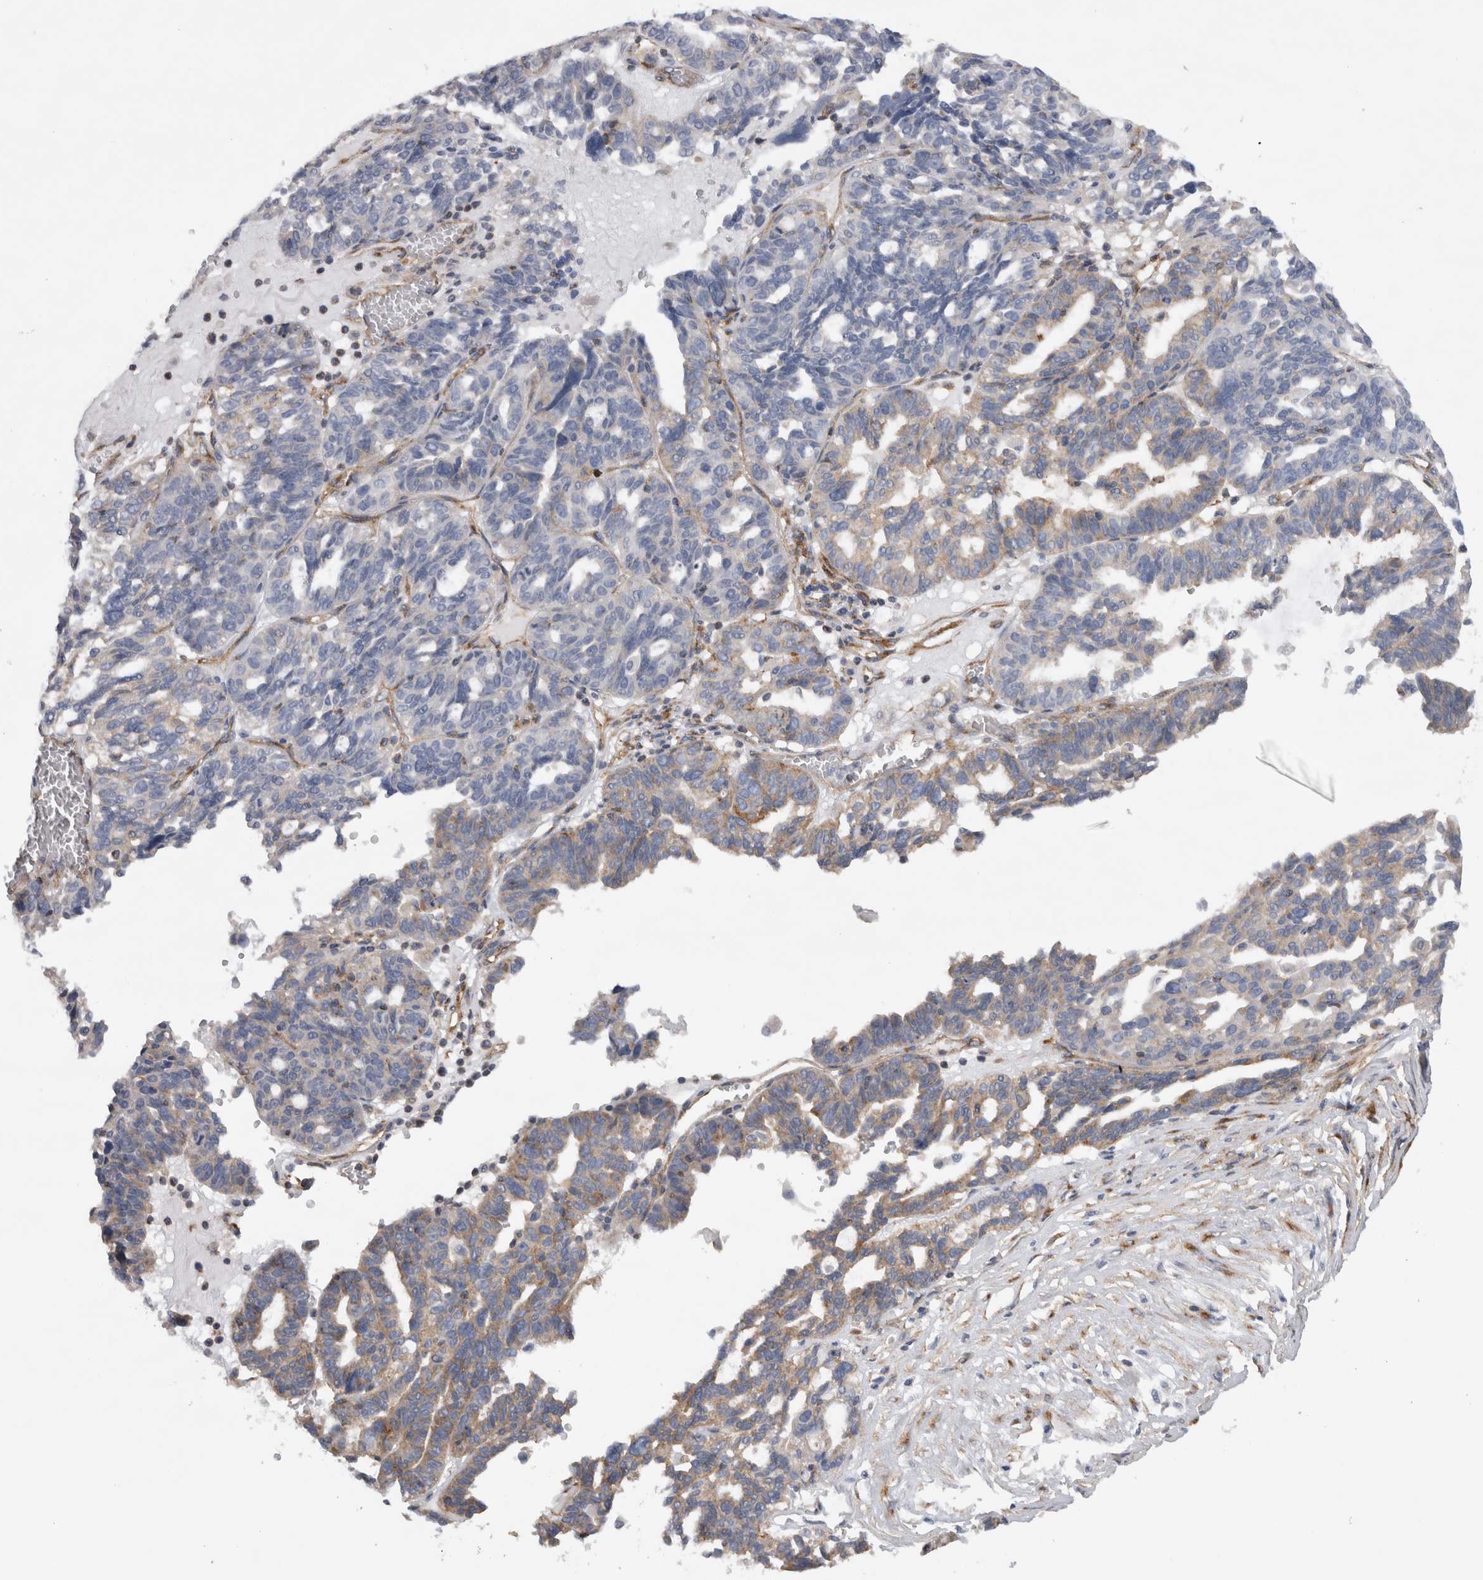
{"staining": {"intensity": "weak", "quantity": "25%-75%", "location": "cytoplasmic/membranous"}, "tissue": "ovarian cancer", "cell_type": "Tumor cells", "image_type": "cancer", "snomed": [{"axis": "morphology", "description": "Cystadenocarcinoma, serous, NOS"}, {"axis": "topography", "description": "Ovary"}], "caption": "Ovarian serous cystadenocarcinoma tissue displays weak cytoplasmic/membranous expression in about 25%-75% of tumor cells, visualized by immunohistochemistry.", "gene": "ATXN3", "patient": {"sex": "female", "age": 59}}